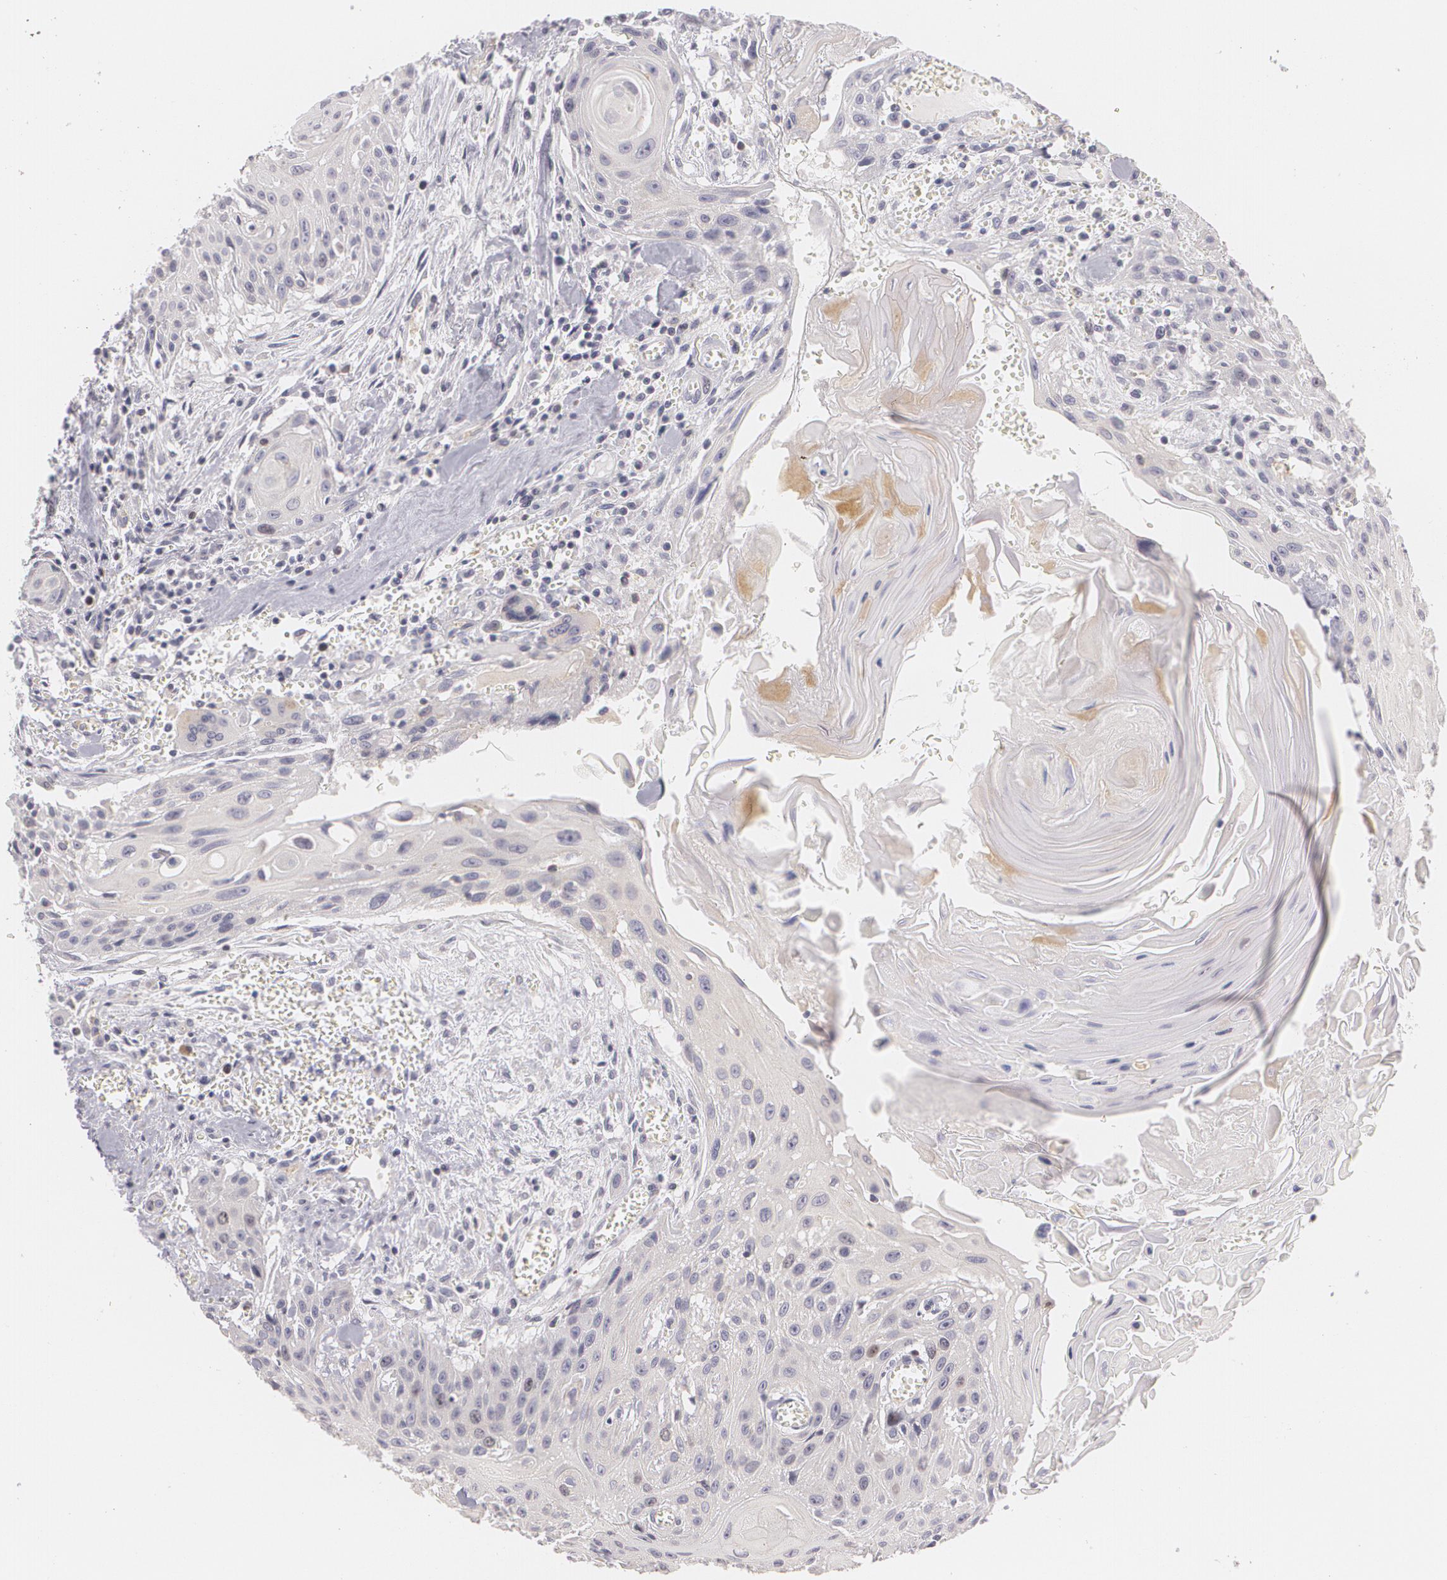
{"staining": {"intensity": "negative", "quantity": "none", "location": "none"}, "tissue": "head and neck cancer", "cell_type": "Tumor cells", "image_type": "cancer", "snomed": [{"axis": "morphology", "description": "Squamous cell carcinoma, NOS"}, {"axis": "morphology", "description": "Squamous cell carcinoma, metastatic, NOS"}, {"axis": "topography", "description": "Lymph node"}, {"axis": "topography", "description": "Salivary gland"}, {"axis": "topography", "description": "Head-Neck"}], "caption": "High power microscopy photomicrograph of an IHC image of head and neck cancer, revealing no significant staining in tumor cells.", "gene": "ZBTB16", "patient": {"sex": "female", "age": 74}}